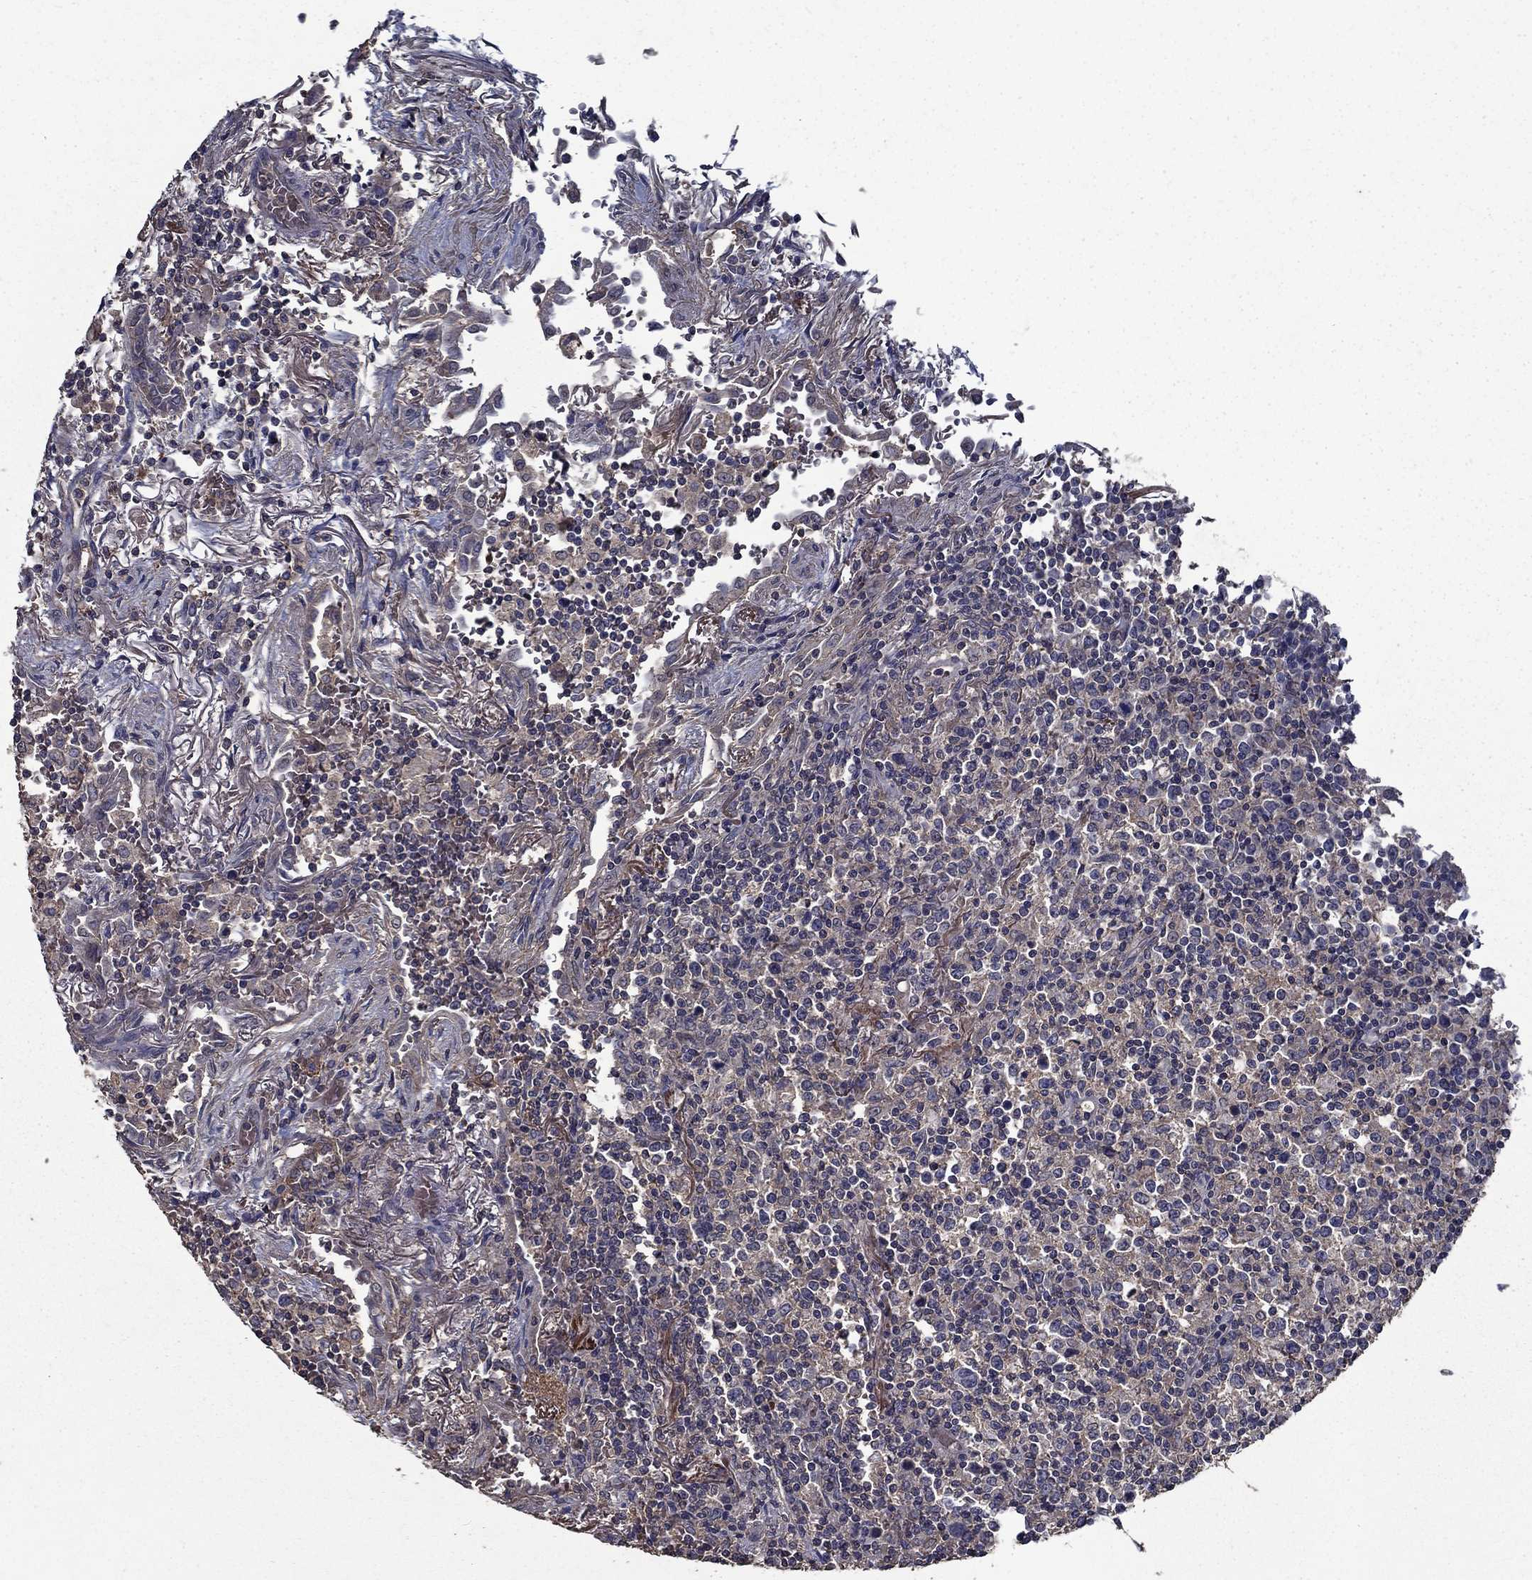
{"staining": {"intensity": "weak", "quantity": "<25%", "location": "cytoplasmic/membranous"}, "tissue": "lymphoma", "cell_type": "Tumor cells", "image_type": "cancer", "snomed": [{"axis": "morphology", "description": "Malignant lymphoma, non-Hodgkin's type, High grade"}, {"axis": "topography", "description": "Lung"}], "caption": "Immunohistochemistry of lymphoma displays no expression in tumor cells.", "gene": "SLC44A1", "patient": {"sex": "male", "age": 79}}